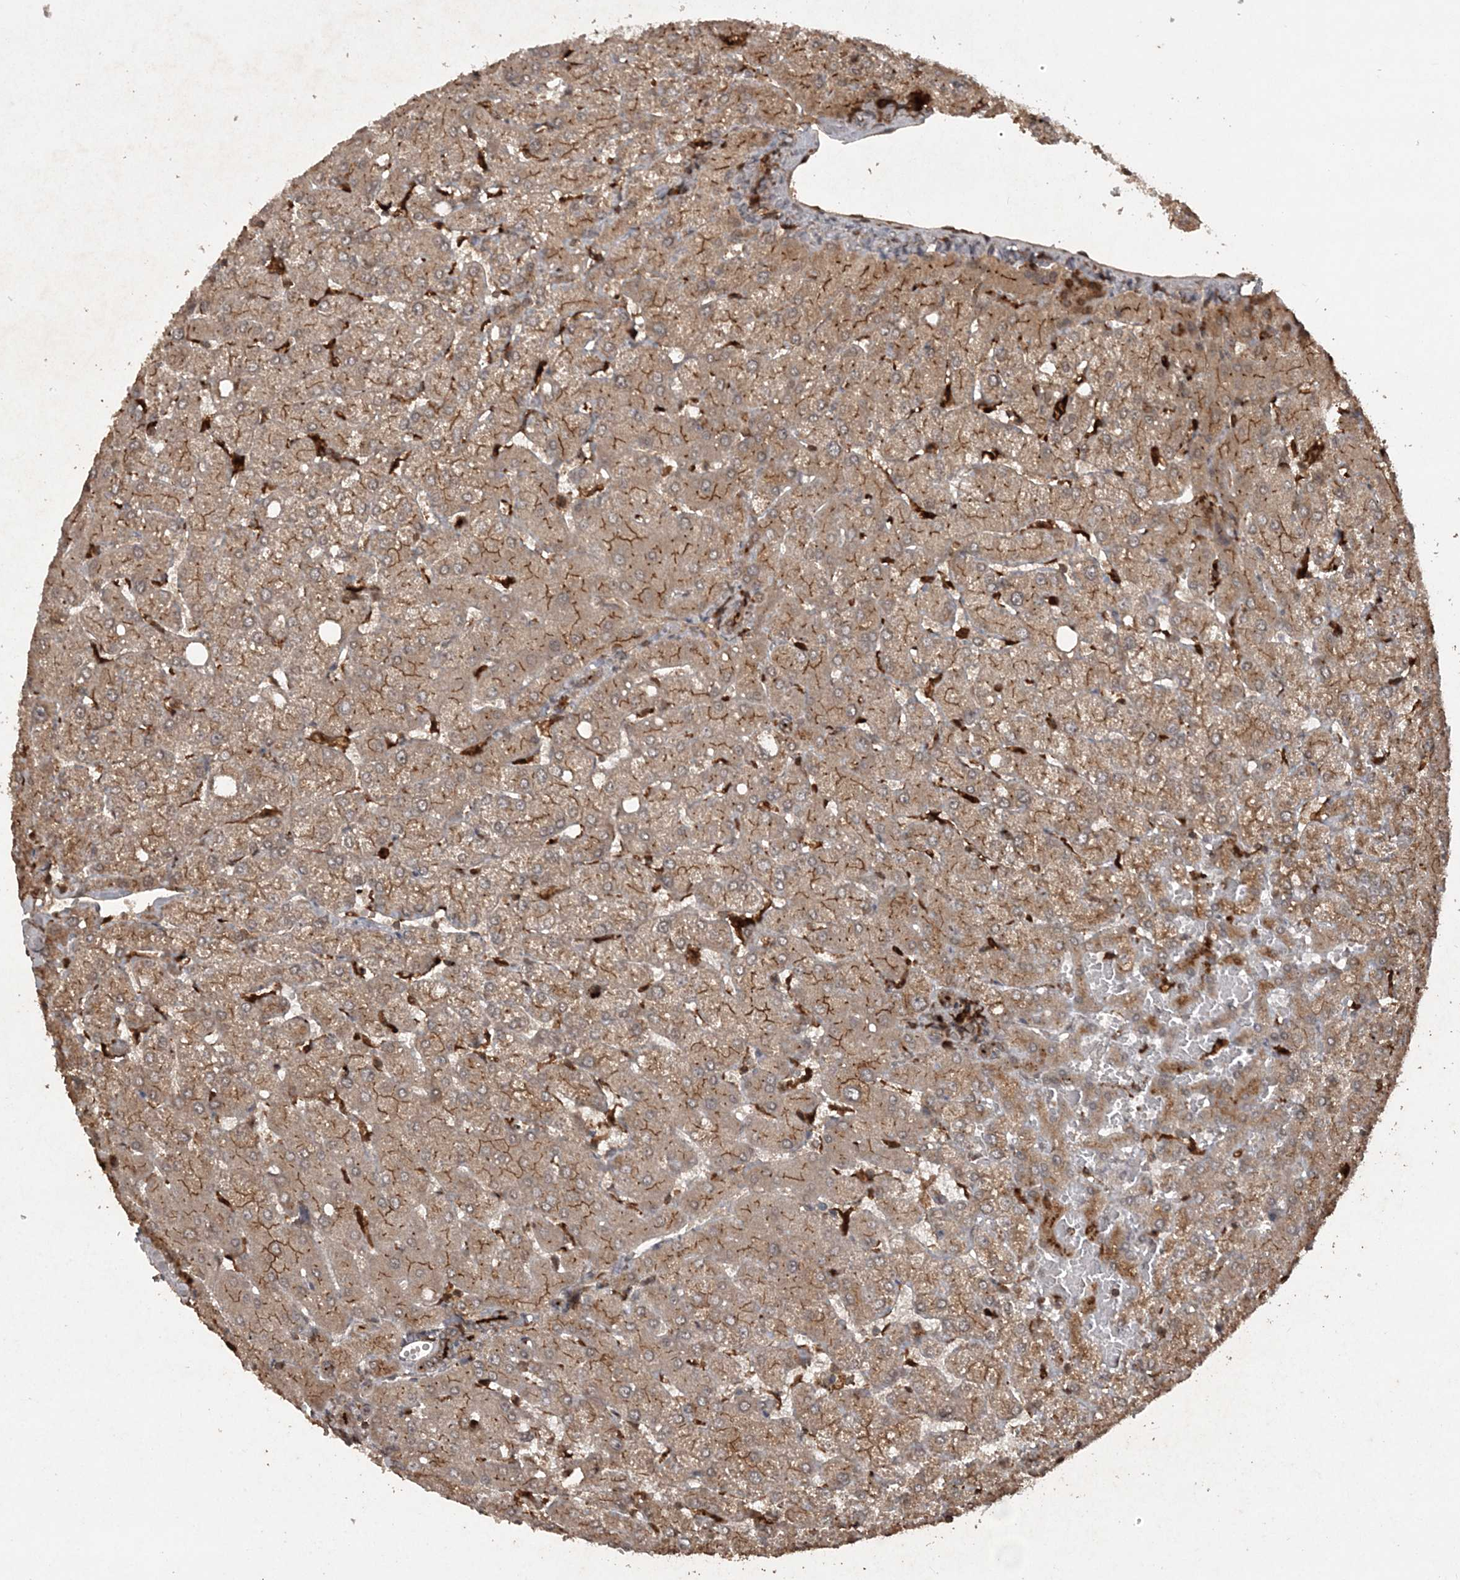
{"staining": {"intensity": "moderate", "quantity": "25%-75%", "location": "cytoplasmic/membranous"}, "tissue": "liver", "cell_type": "Cholangiocytes", "image_type": "normal", "snomed": [{"axis": "morphology", "description": "Normal tissue, NOS"}, {"axis": "topography", "description": "Liver"}], "caption": "Immunohistochemical staining of benign human liver exhibits moderate cytoplasmic/membranous protein positivity in approximately 25%-75% of cholangiocytes.", "gene": "LACC1", "patient": {"sex": "female", "age": 54}}